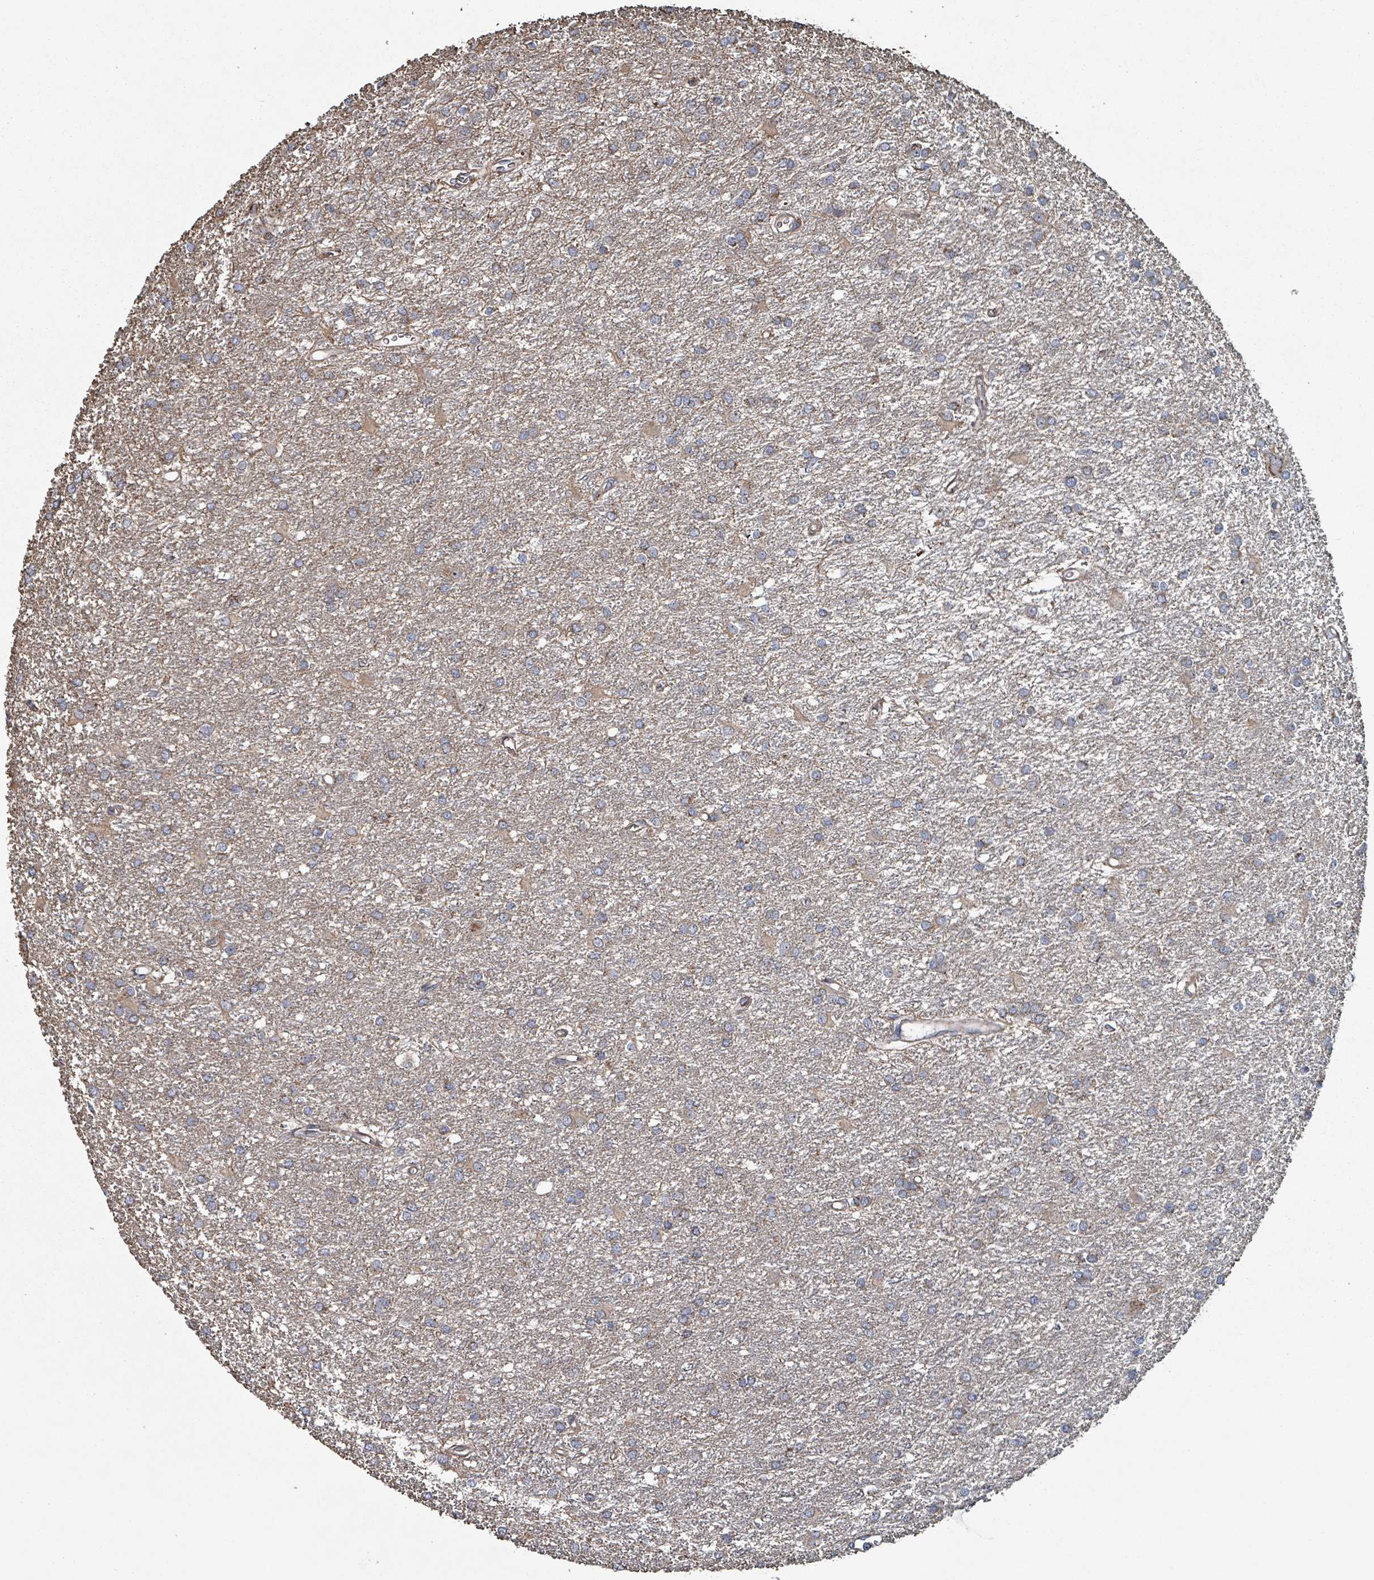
{"staining": {"intensity": "weak", "quantity": "25%-75%", "location": "cytoplasmic/membranous"}, "tissue": "glioma", "cell_type": "Tumor cells", "image_type": "cancer", "snomed": [{"axis": "morphology", "description": "Glioma, malignant, High grade"}, {"axis": "topography", "description": "Brain"}], "caption": "Protein staining shows weak cytoplasmic/membranous positivity in approximately 25%-75% of tumor cells in glioma.", "gene": "MRPL4", "patient": {"sex": "female", "age": 50}}